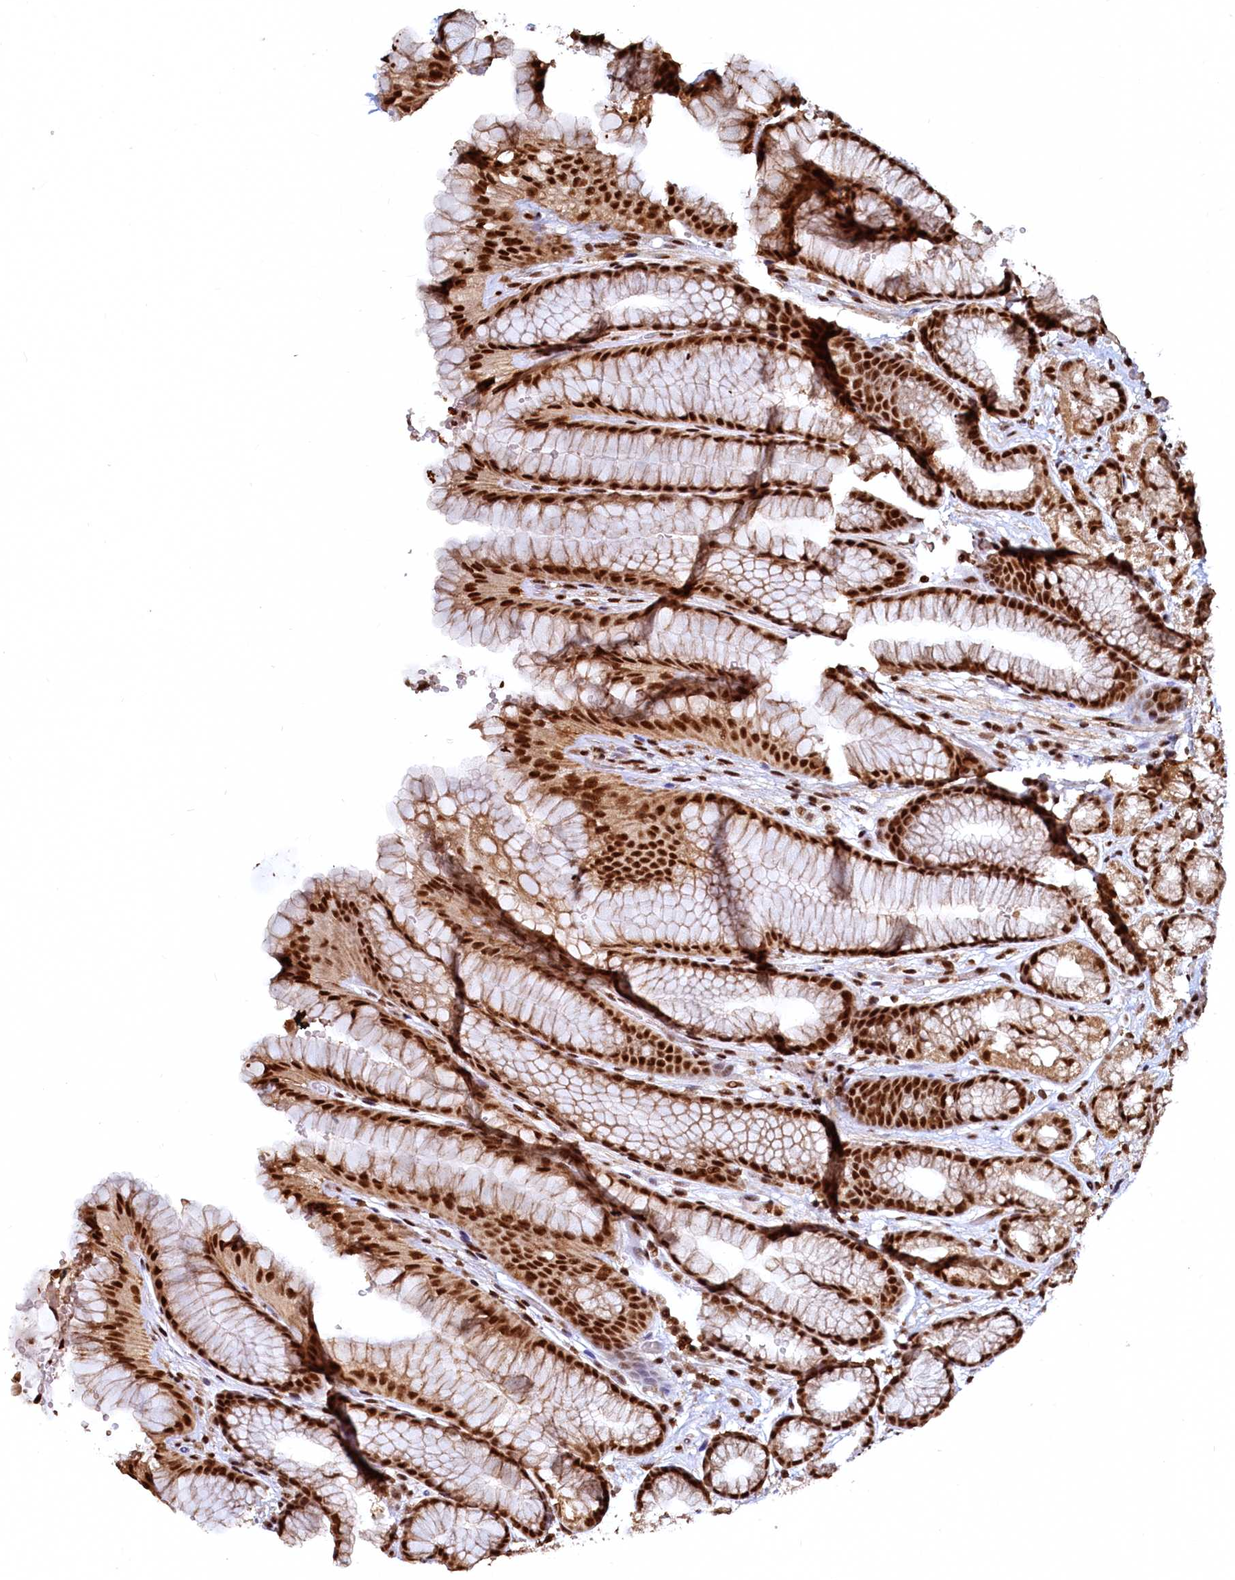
{"staining": {"intensity": "strong", "quantity": ">75%", "location": "cytoplasmic/membranous,nuclear"}, "tissue": "stomach", "cell_type": "Glandular cells", "image_type": "normal", "snomed": [{"axis": "morphology", "description": "Normal tissue, NOS"}, {"axis": "morphology", "description": "Adenocarcinoma, NOS"}, {"axis": "topography", "description": "Stomach"}], "caption": "Normal stomach reveals strong cytoplasmic/membranous,nuclear expression in about >75% of glandular cells, visualized by immunohistochemistry.", "gene": "RSRC2", "patient": {"sex": "male", "age": 57}}